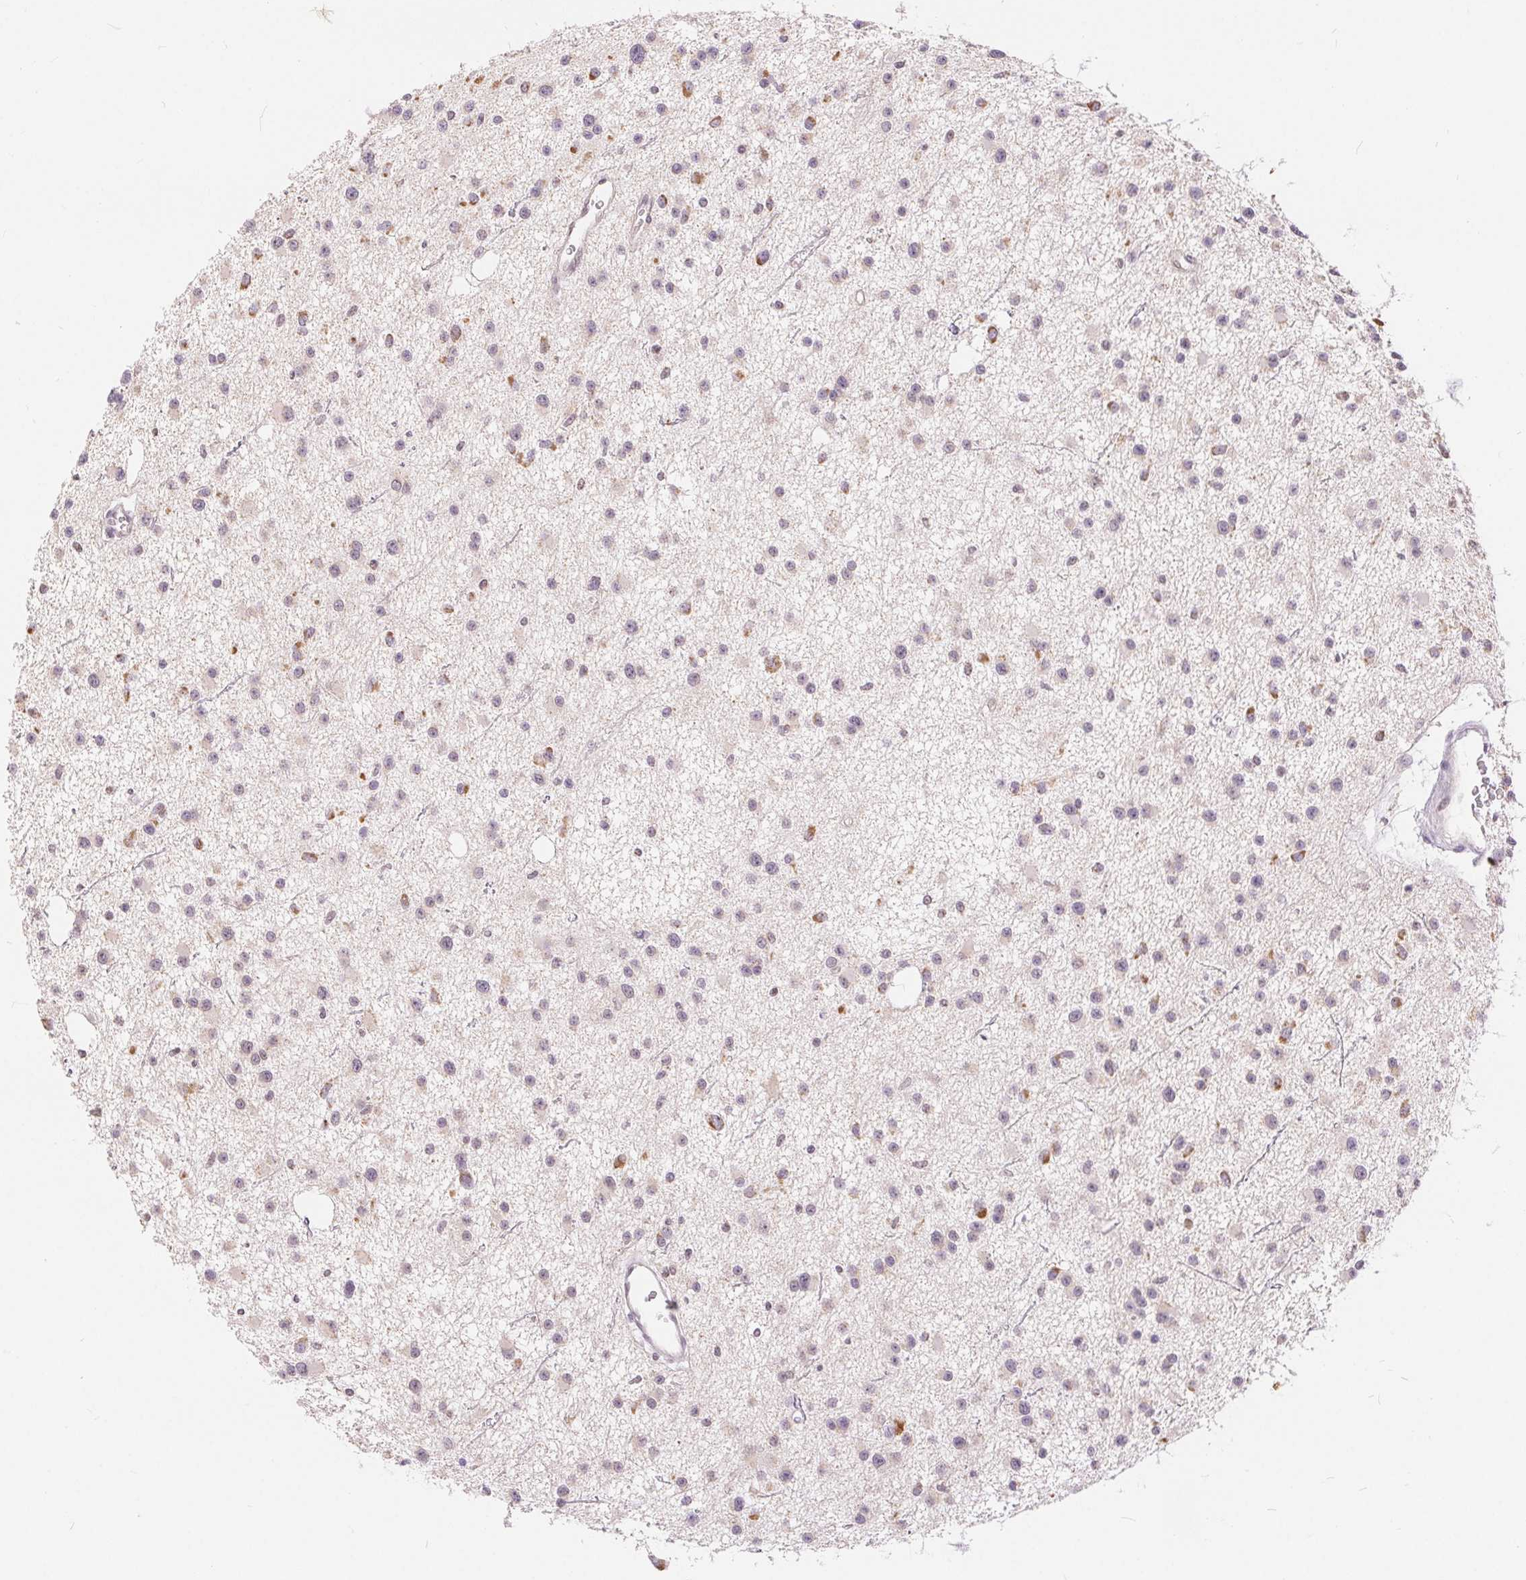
{"staining": {"intensity": "weak", "quantity": "<25%", "location": "cytoplasmic/membranous"}, "tissue": "glioma", "cell_type": "Tumor cells", "image_type": "cancer", "snomed": [{"axis": "morphology", "description": "Glioma, malignant, Low grade"}, {"axis": "topography", "description": "Brain"}], "caption": "Tumor cells are negative for protein expression in human low-grade glioma (malignant).", "gene": "POU2F2", "patient": {"sex": "male", "age": 43}}